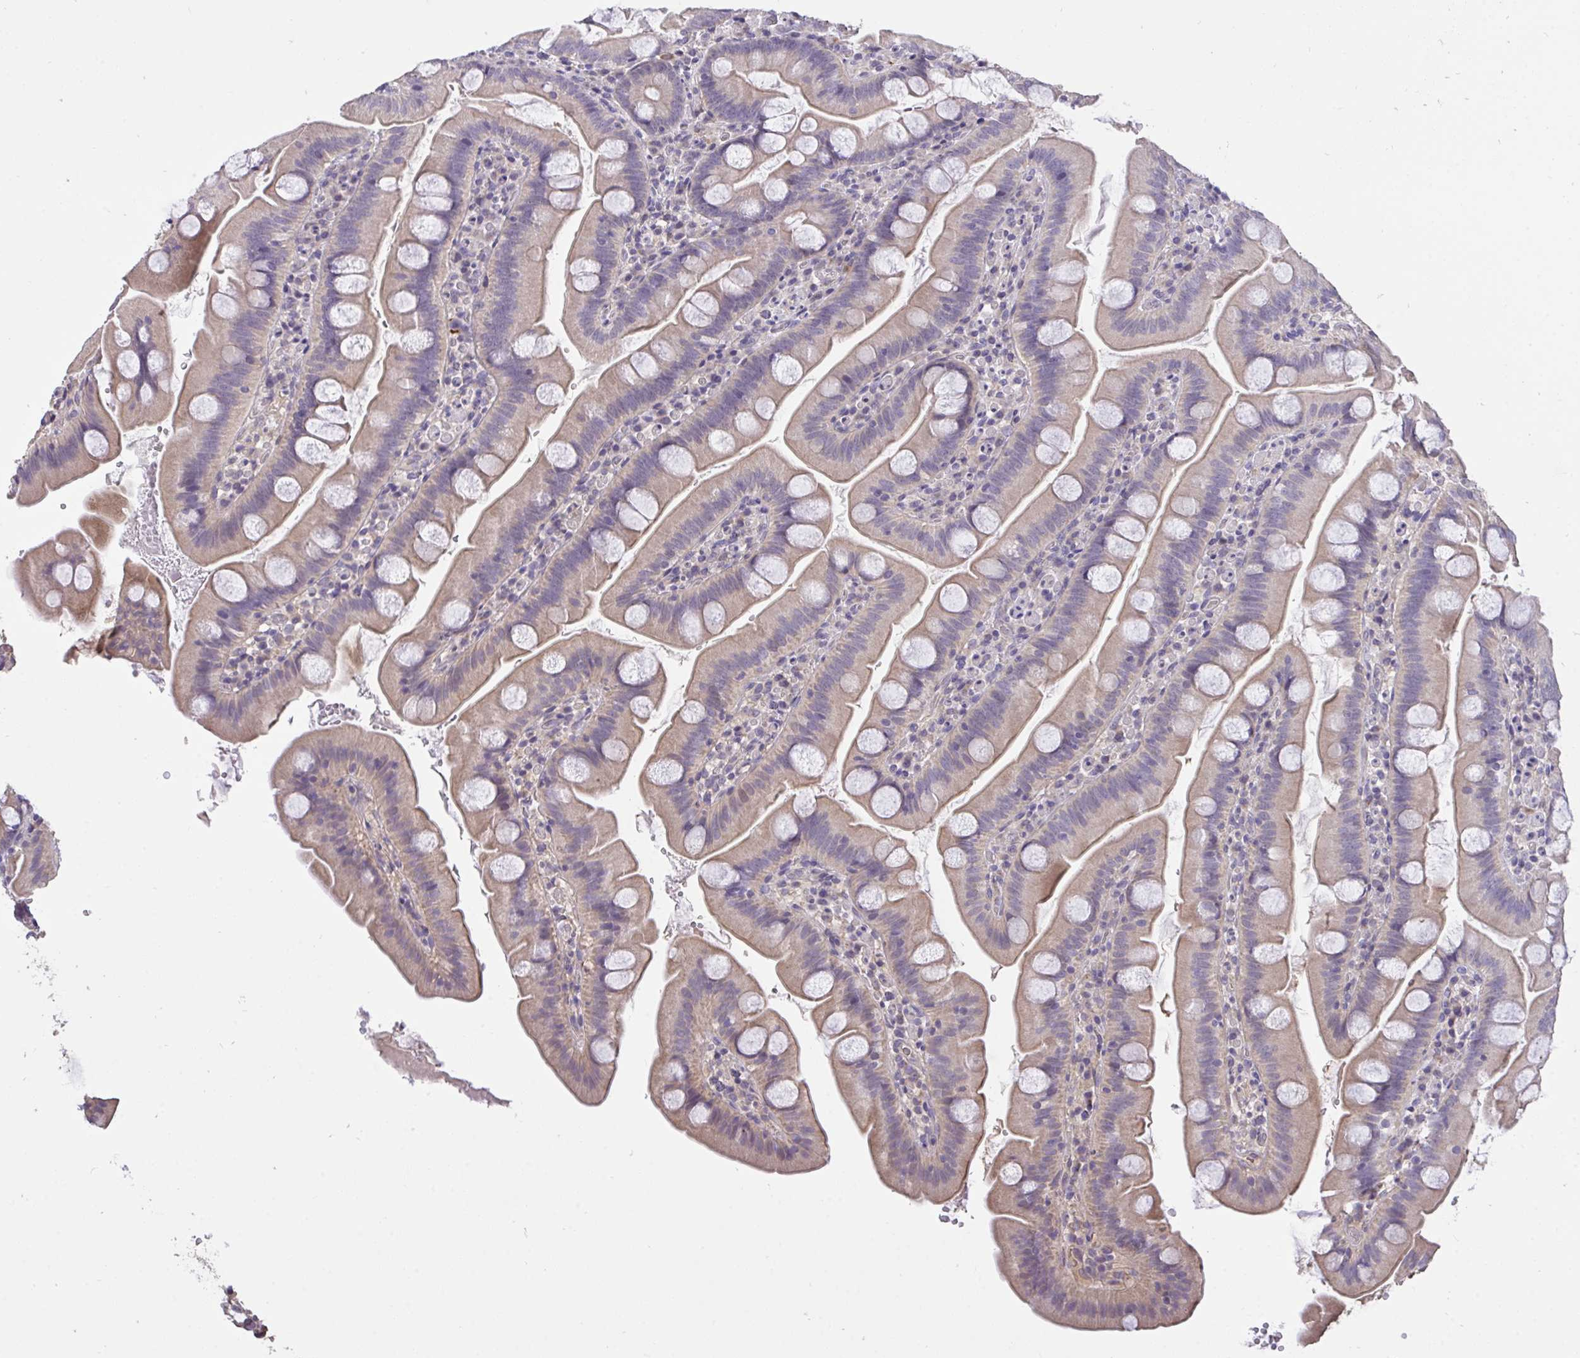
{"staining": {"intensity": "moderate", "quantity": ">75%", "location": "cytoplasmic/membranous"}, "tissue": "small intestine", "cell_type": "Glandular cells", "image_type": "normal", "snomed": [{"axis": "morphology", "description": "Normal tissue, NOS"}, {"axis": "topography", "description": "Small intestine"}], "caption": "DAB (3,3'-diaminobenzidine) immunohistochemical staining of normal small intestine exhibits moderate cytoplasmic/membranous protein positivity in about >75% of glandular cells. (DAB (3,3'-diaminobenzidine) IHC with brightfield microscopy, high magnification).", "gene": "C19orf54", "patient": {"sex": "female", "age": 68}}